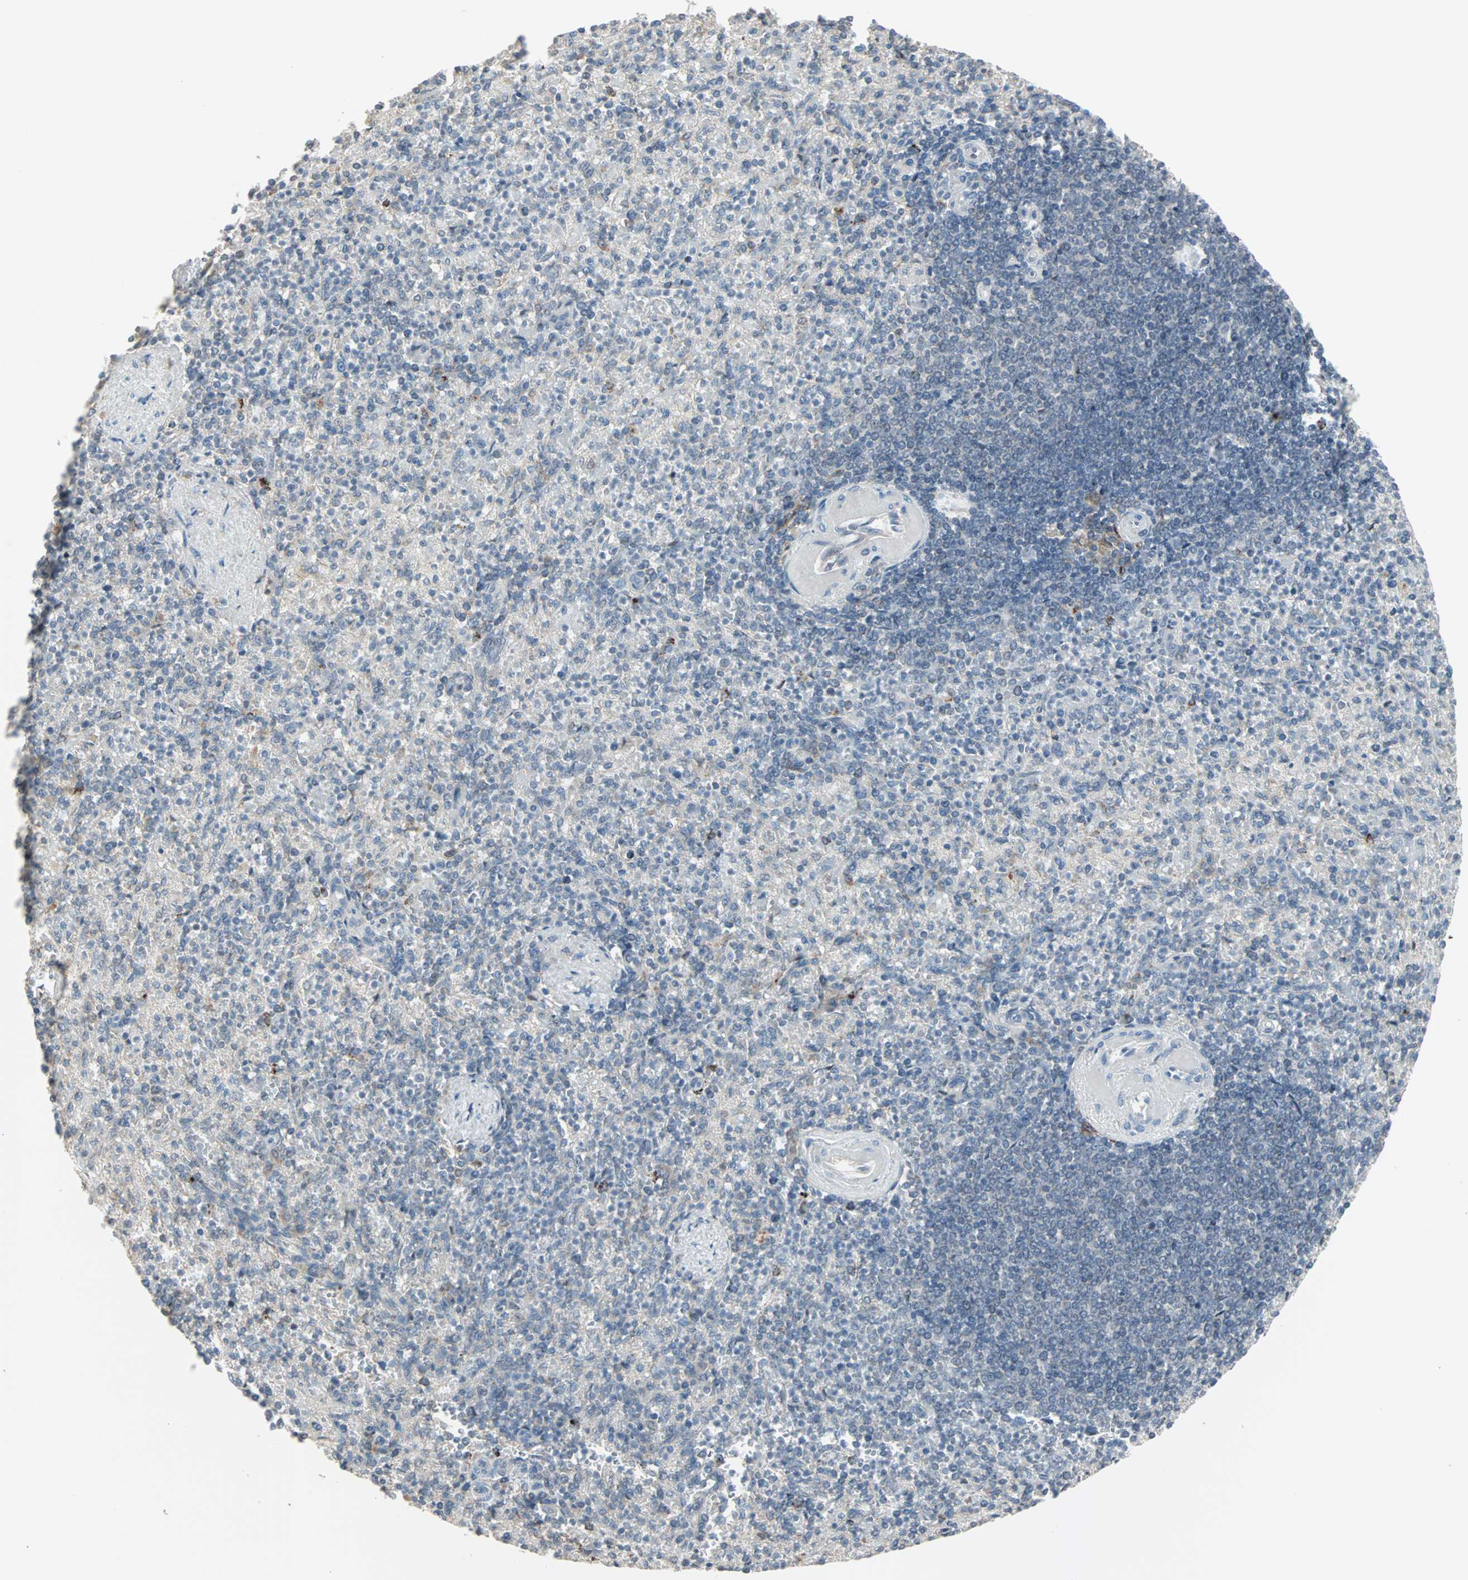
{"staining": {"intensity": "strong", "quantity": "<25%", "location": "cytoplasmic/membranous"}, "tissue": "spleen", "cell_type": "Cells in red pulp", "image_type": "normal", "snomed": [{"axis": "morphology", "description": "Normal tissue, NOS"}, {"axis": "topography", "description": "Spleen"}], "caption": "DAB immunohistochemical staining of unremarkable human spleen displays strong cytoplasmic/membranous protein expression in approximately <25% of cells in red pulp.", "gene": "KDM4A", "patient": {"sex": "female", "age": 74}}